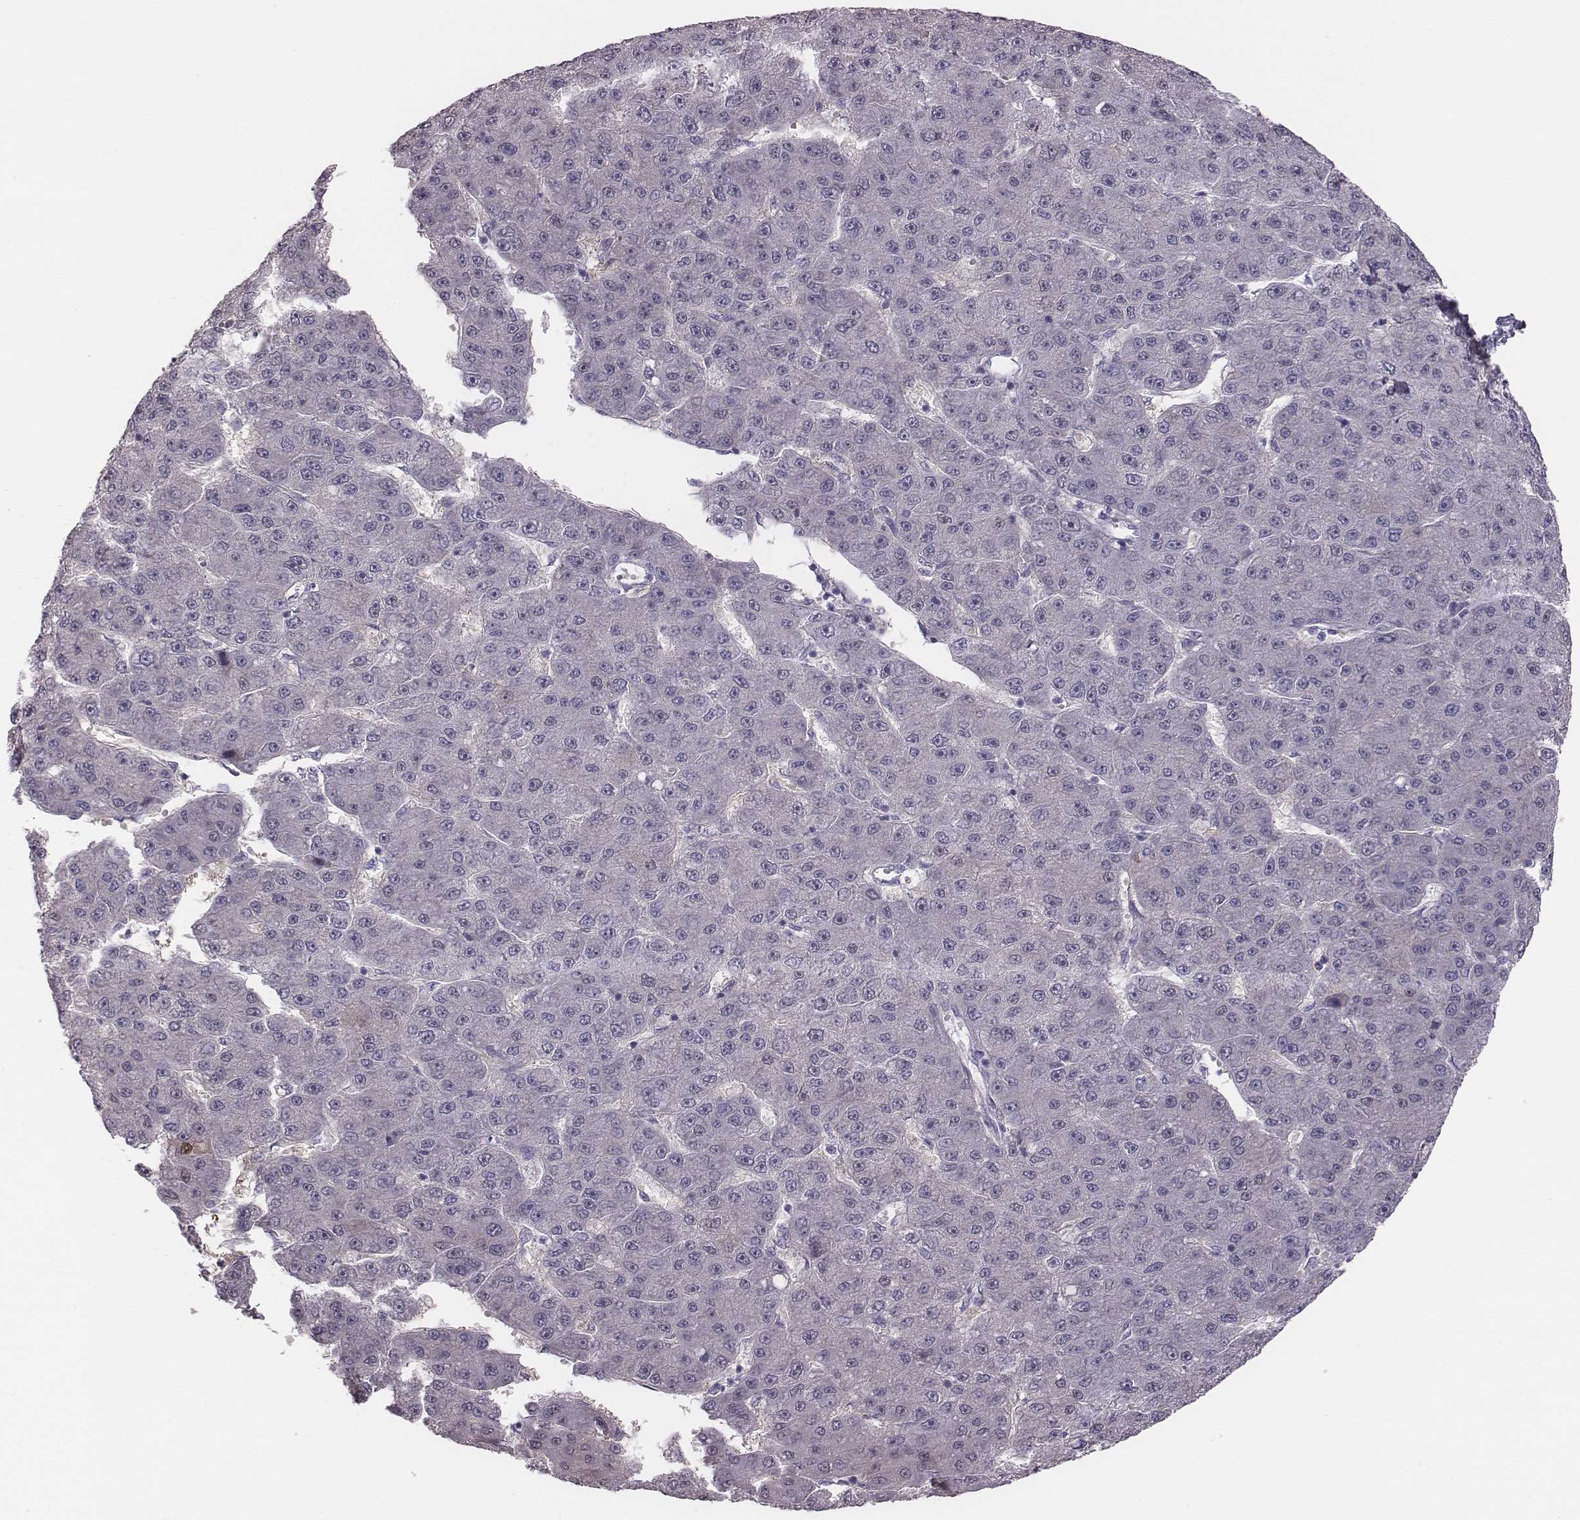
{"staining": {"intensity": "negative", "quantity": "none", "location": "none"}, "tissue": "liver cancer", "cell_type": "Tumor cells", "image_type": "cancer", "snomed": [{"axis": "morphology", "description": "Carcinoma, Hepatocellular, NOS"}, {"axis": "topography", "description": "Liver"}], "caption": "Tumor cells show no significant protein positivity in liver hepatocellular carcinoma.", "gene": "CRISP1", "patient": {"sex": "male", "age": 67}}